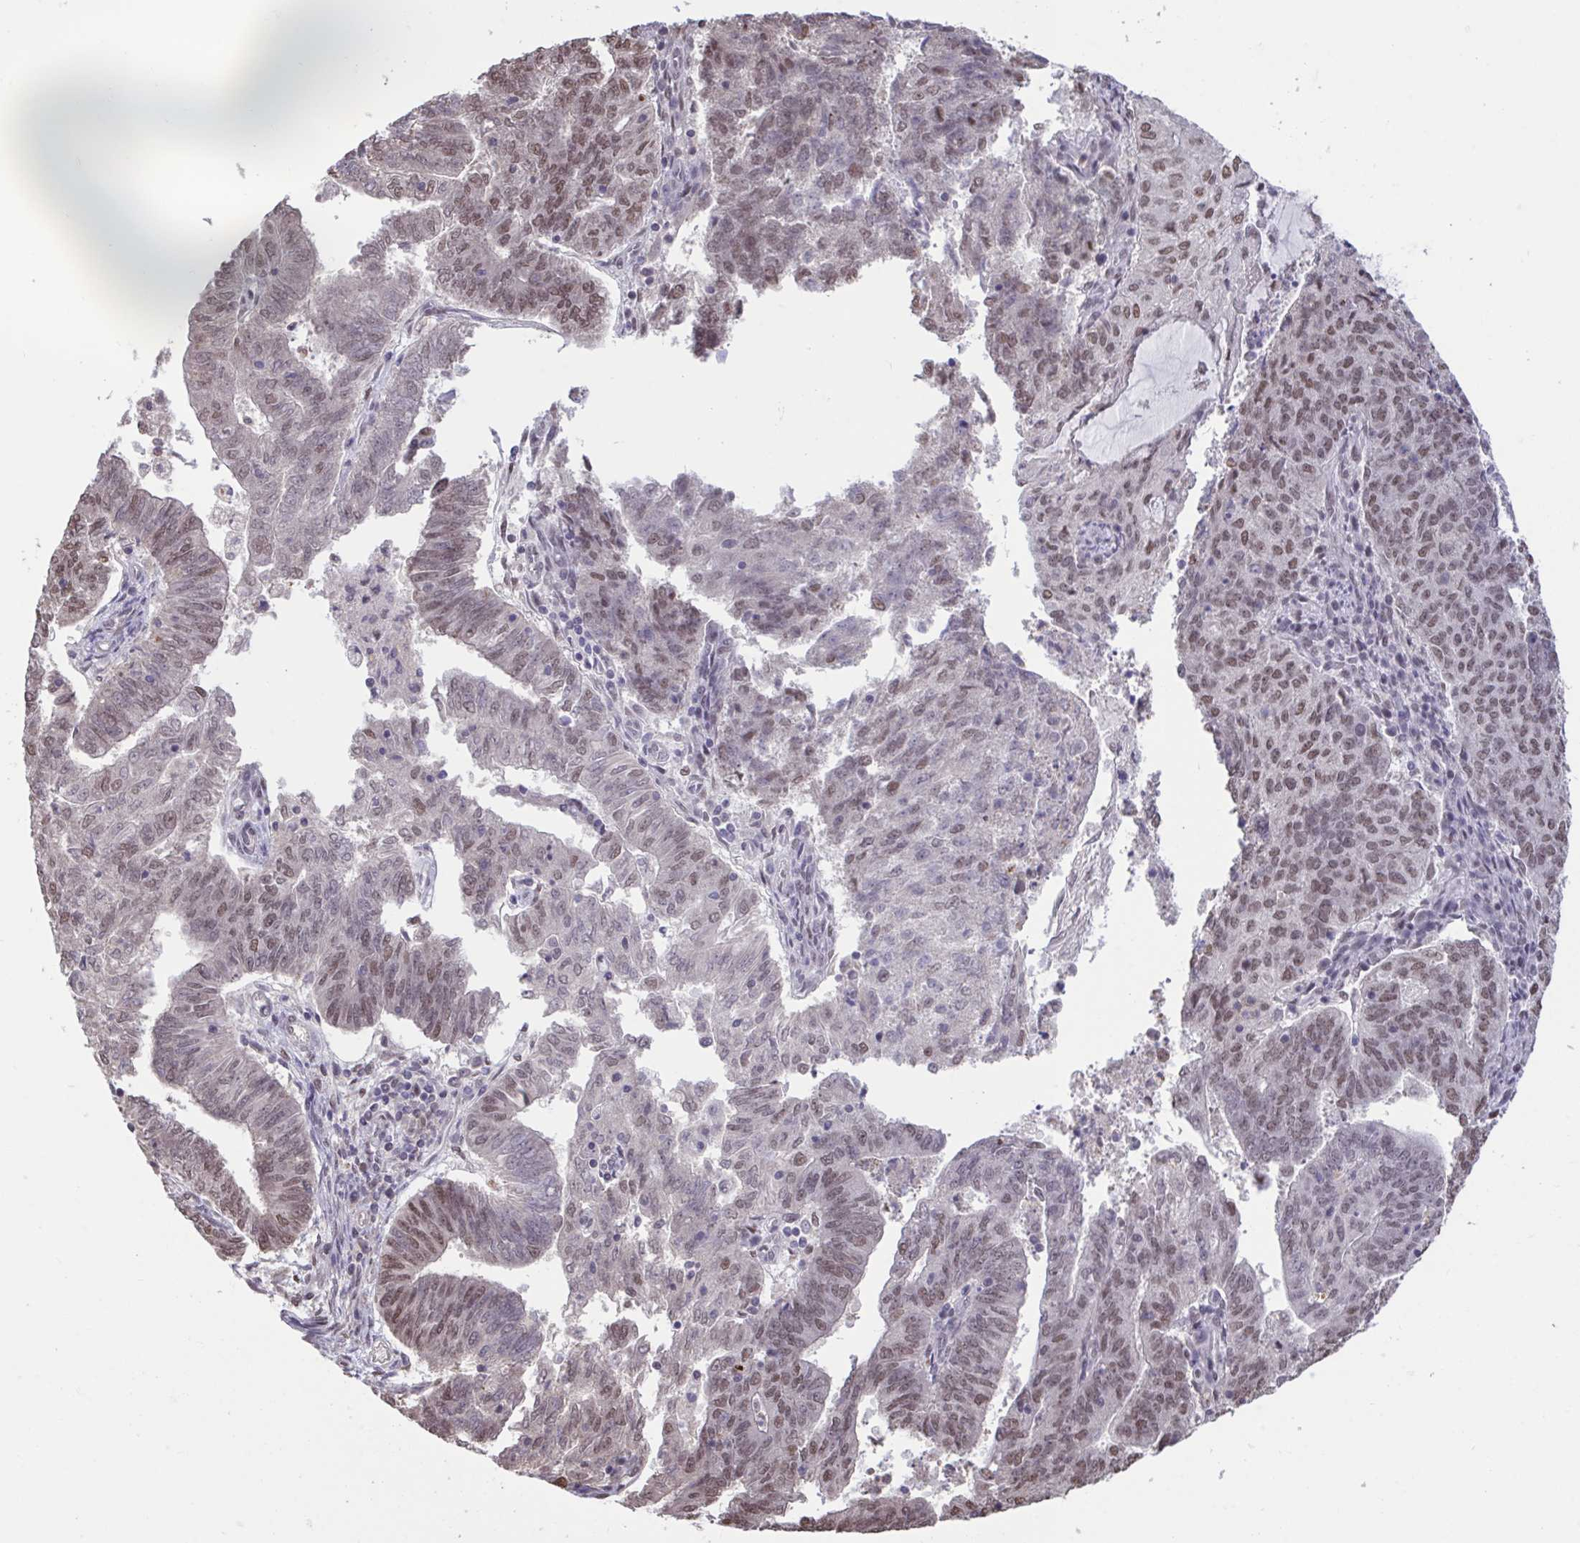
{"staining": {"intensity": "moderate", "quantity": "25%-75%", "location": "nuclear"}, "tissue": "endometrial cancer", "cell_type": "Tumor cells", "image_type": "cancer", "snomed": [{"axis": "morphology", "description": "Adenocarcinoma, NOS"}, {"axis": "topography", "description": "Endometrium"}], "caption": "IHC photomicrograph of neoplastic tissue: endometrial cancer (adenocarcinoma) stained using immunohistochemistry reveals medium levels of moderate protein expression localized specifically in the nuclear of tumor cells, appearing as a nuclear brown color.", "gene": "HNRNPDL", "patient": {"sex": "female", "age": 82}}